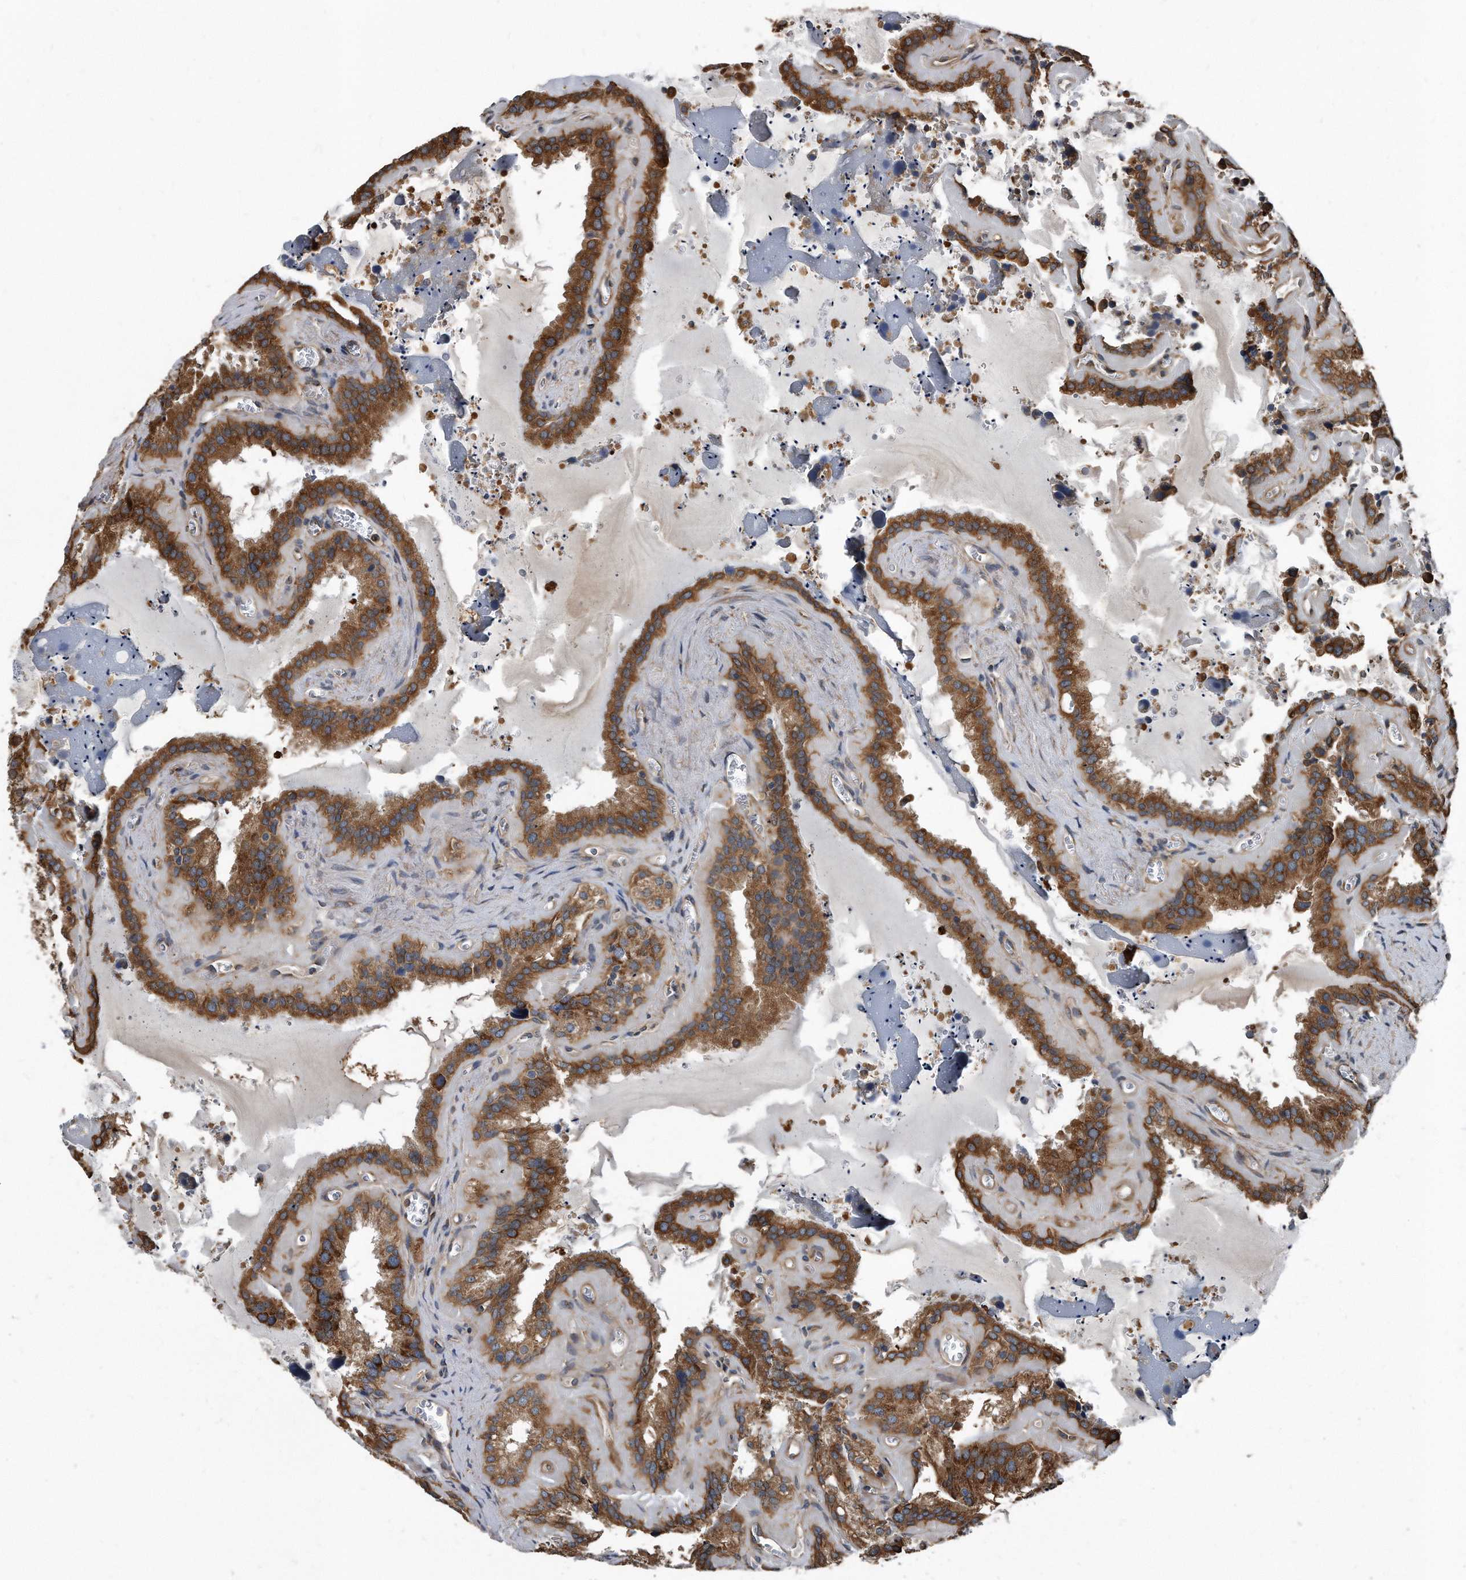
{"staining": {"intensity": "moderate", "quantity": ">75%", "location": "cytoplasmic/membranous"}, "tissue": "seminal vesicle", "cell_type": "Glandular cells", "image_type": "normal", "snomed": [{"axis": "morphology", "description": "Normal tissue, NOS"}, {"axis": "topography", "description": "Prostate"}, {"axis": "topography", "description": "Seminal veicle"}], "caption": "A brown stain labels moderate cytoplasmic/membranous positivity of a protein in glandular cells of unremarkable seminal vesicle. Using DAB (brown) and hematoxylin (blue) stains, captured at high magnification using brightfield microscopy.", "gene": "FAM136A", "patient": {"sex": "male", "age": 59}}